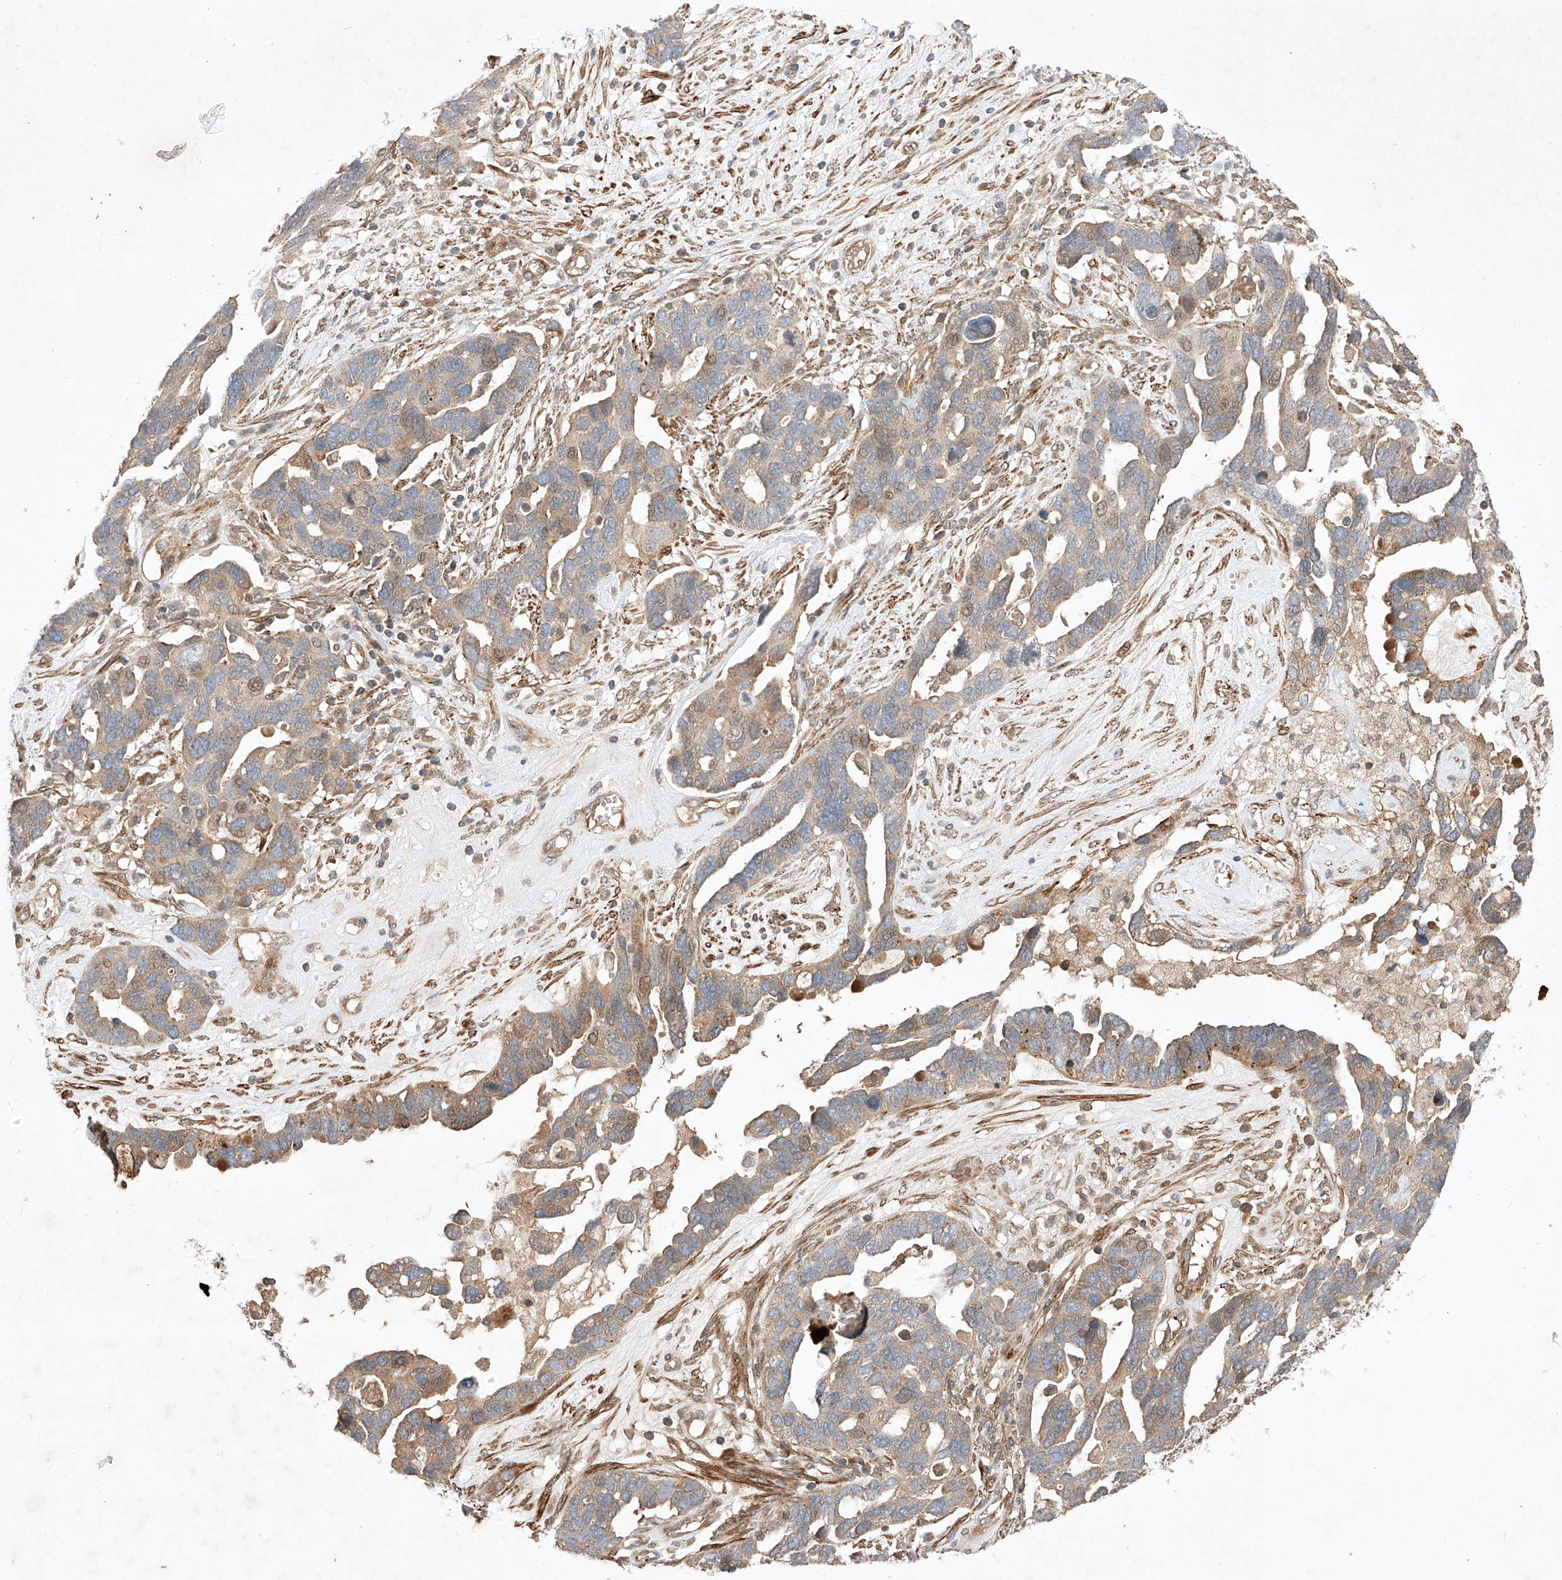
{"staining": {"intensity": "weak", "quantity": ">75%", "location": "cytoplasmic/membranous"}, "tissue": "ovarian cancer", "cell_type": "Tumor cells", "image_type": "cancer", "snomed": [{"axis": "morphology", "description": "Cystadenocarcinoma, serous, NOS"}, {"axis": "topography", "description": "Ovary"}], "caption": "DAB (3,3'-diaminobenzidine) immunohistochemical staining of serous cystadenocarcinoma (ovarian) displays weak cytoplasmic/membranous protein positivity in approximately >75% of tumor cells.", "gene": "ARHGAP33", "patient": {"sex": "female", "age": 54}}